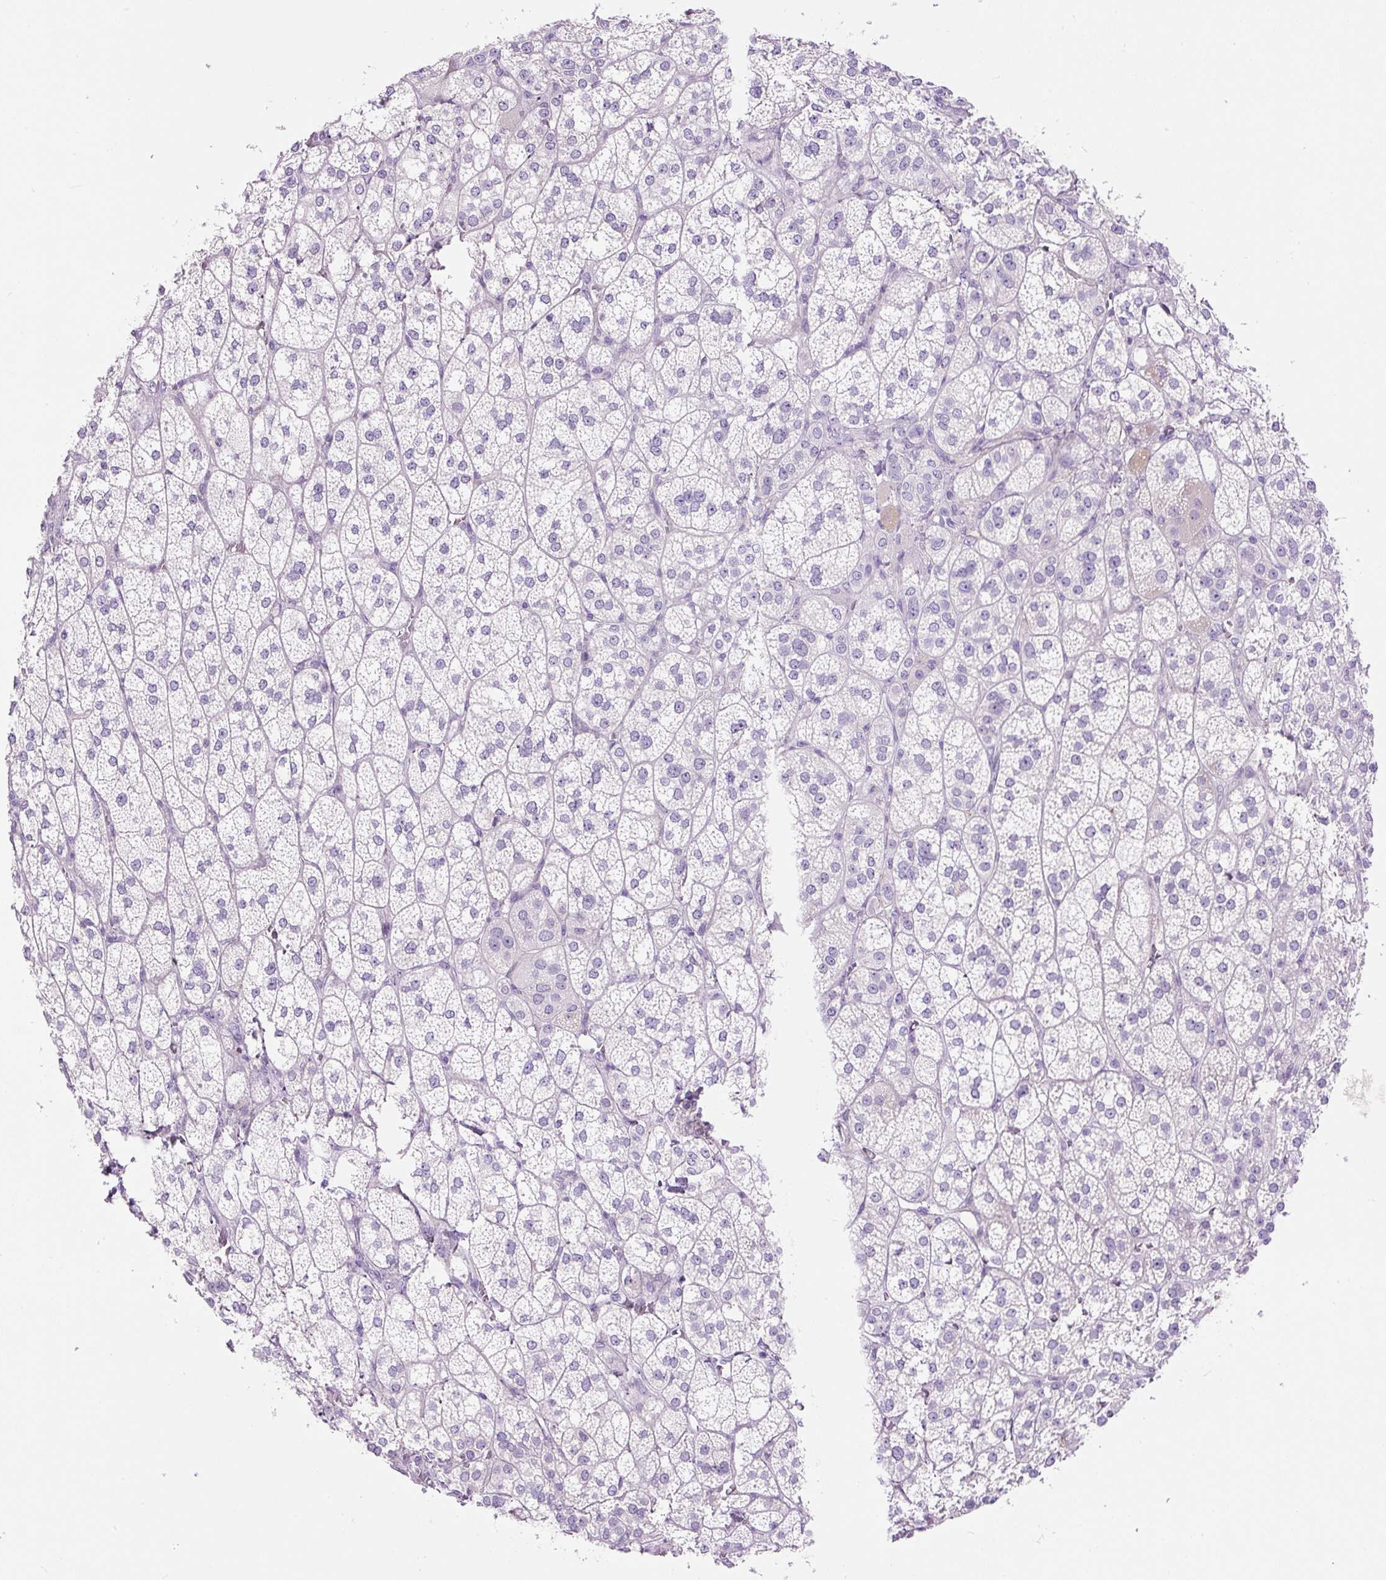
{"staining": {"intensity": "negative", "quantity": "none", "location": "none"}, "tissue": "adrenal gland", "cell_type": "Glandular cells", "image_type": "normal", "snomed": [{"axis": "morphology", "description": "Normal tissue, NOS"}, {"axis": "topography", "description": "Adrenal gland"}], "caption": "This is a histopathology image of immunohistochemistry staining of benign adrenal gland, which shows no positivity in glandular cells.", "gene": "OGDHL", "patient": {"sex": "female", "age": 60}}